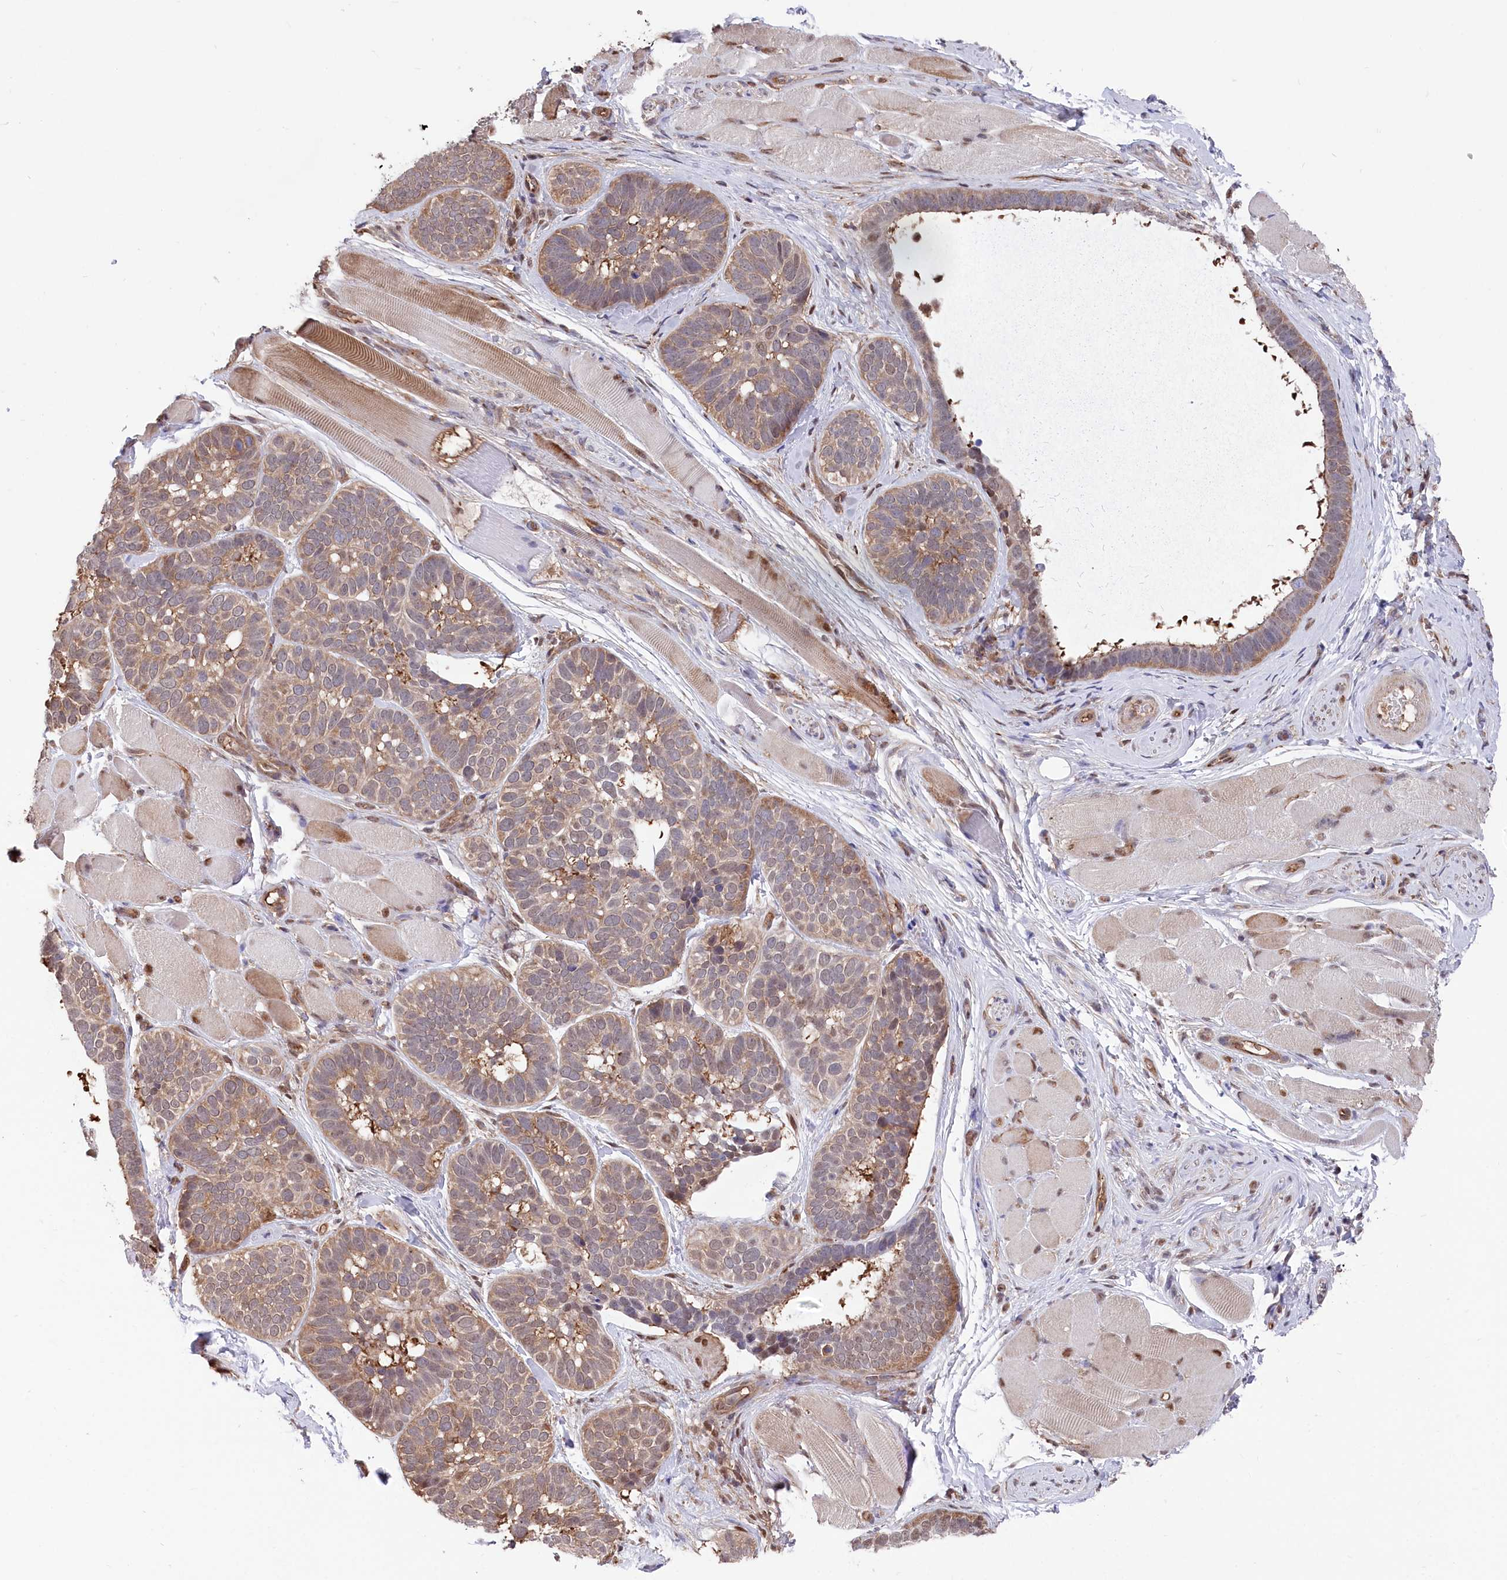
{"staining": {"intensity": "moderate", "quantity": "25%-75%", "location": "cytoplasmic/membranous"}, "tissue": "skin cancer", "cell_type": "Tumor cells", "image_type": "cancer", "snomed": [{"axis": "morphology", "description": "Basal cell carcinoma"}, {"axis": "topography", "description": "Skin"}], "caption": "Protein expression analysis of human skin cancer (basal cell carcinoma) reveals moderate cytoplasmic/membranous staining in approximately 25%-75% of tumor cells. The staining is performed using DAB brown chromogen to label protein expression. The nuclei are counter-stained blue using hematoxylin.", "gene": "PSMA1", "patient": {"sex": "male", "age": 62}}